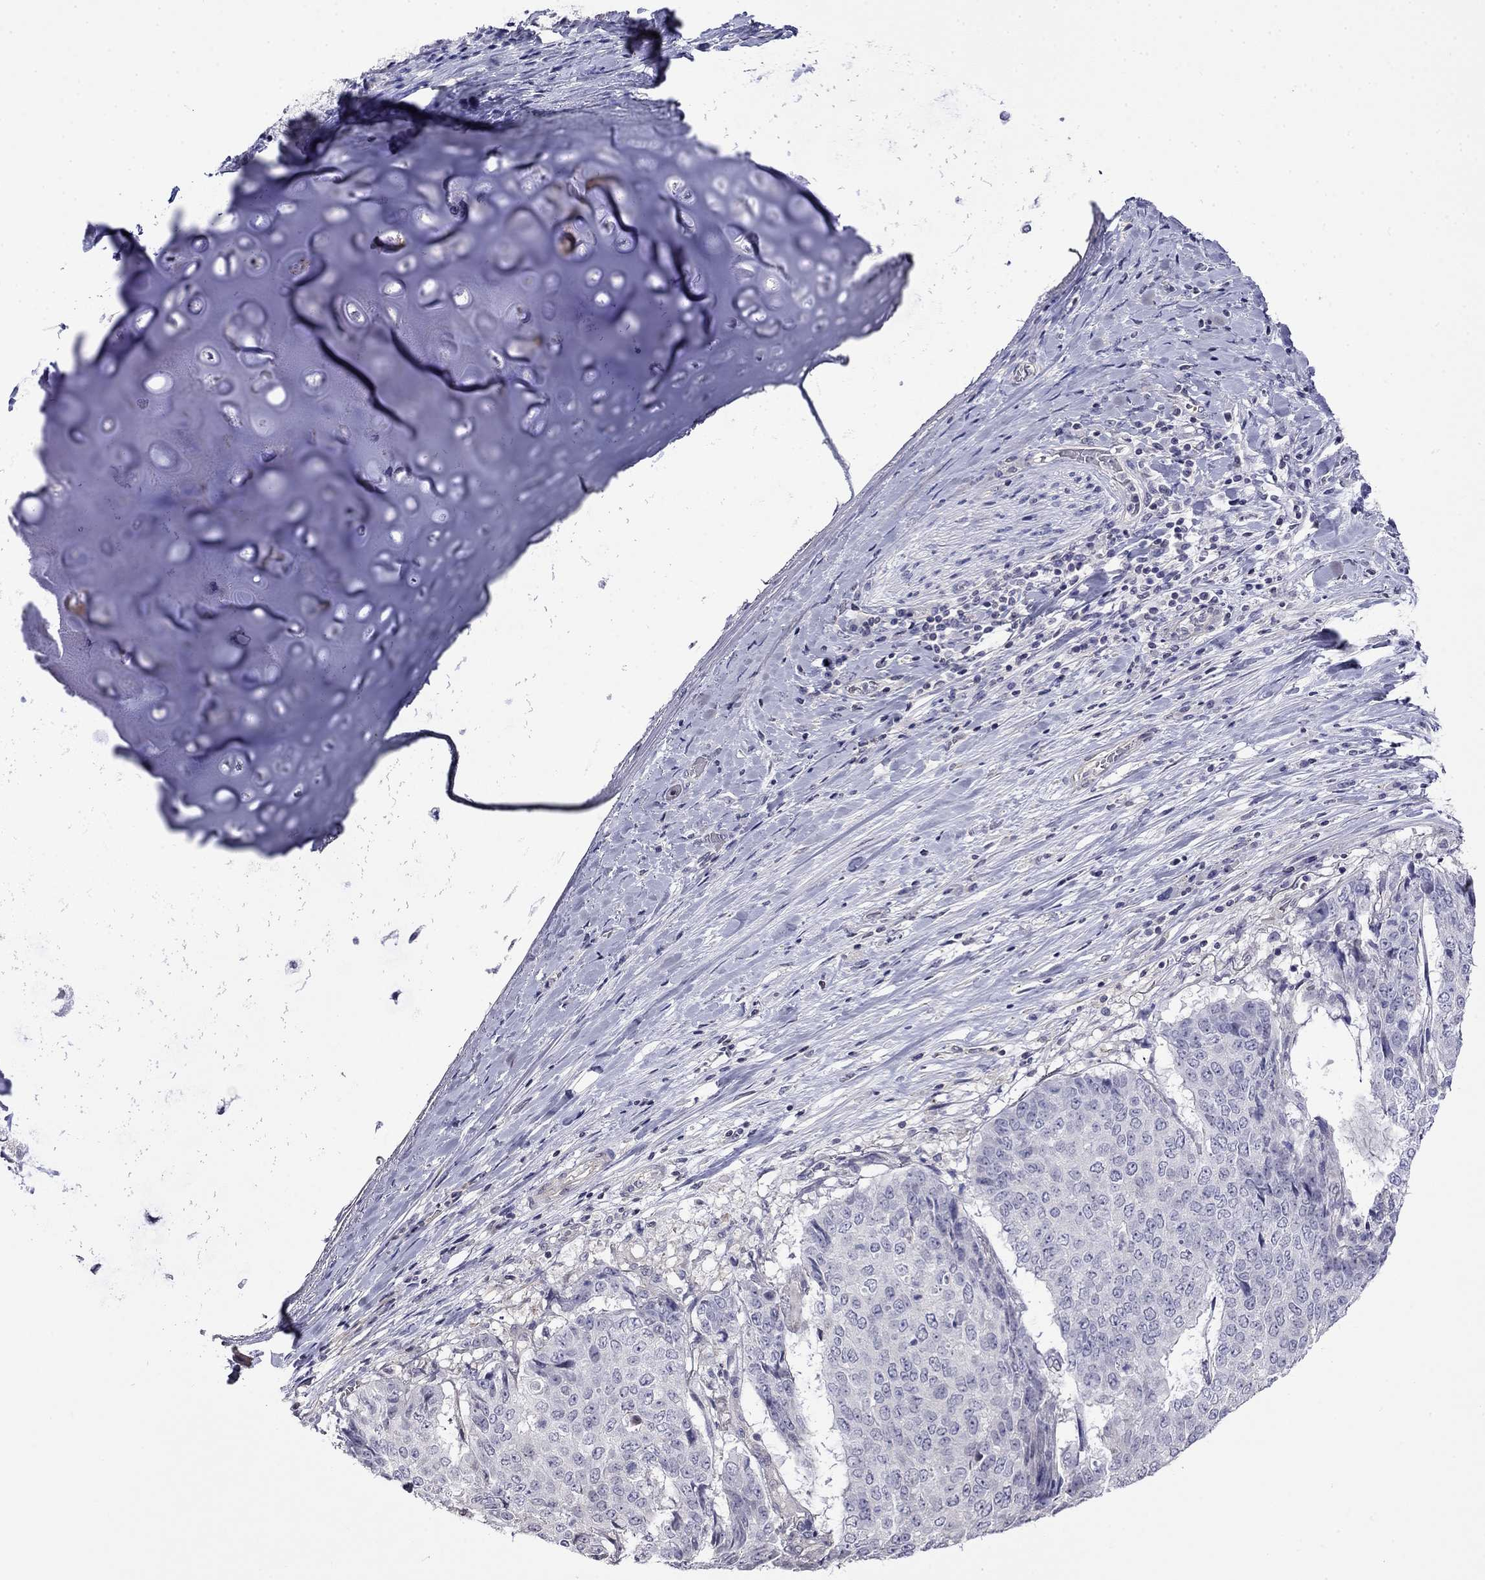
{"staining": {"intensity": "negative", "quantity": "none", "location": "none"}, "tissue": "lung cancer", "cell_type": "Tumor cells", "image_type": "cancer", "snomed": [{"axis": "morphology", "description": "Normal tissue, NOS"}, {"axis": "morphology", "description": "Squamous cell carcinoma, NOS"}, {"axis": "topography", "description": "Bronchus"}, {"axis": "topography", "description": "Lung"}], "caption": "Tumor cells are negative for protein expression in human squamous cell carcinoma (lung).", "gene": "GUCA1B", "patient": {"sex": "male", "age": 64}}